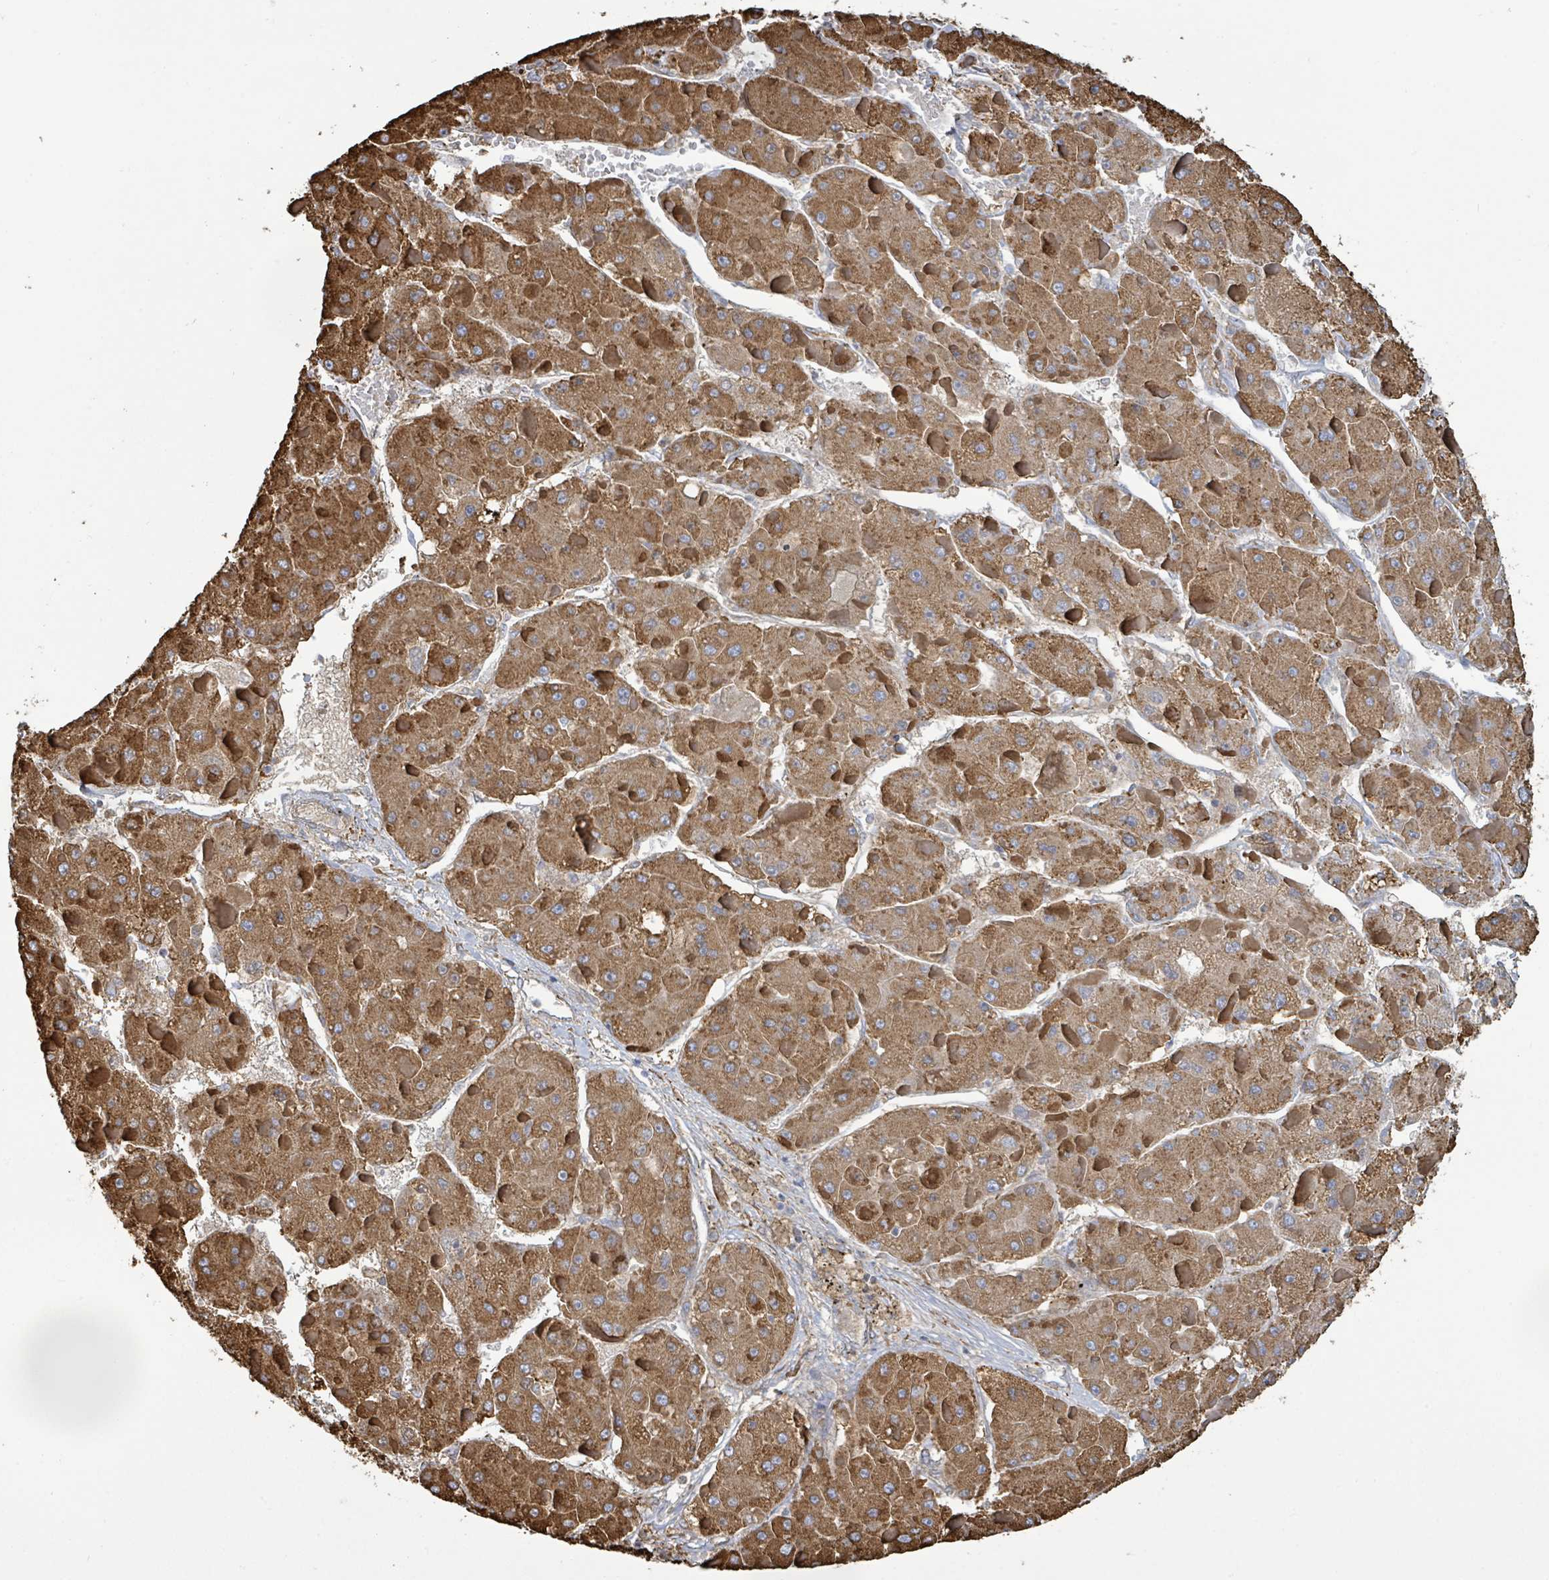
{"staining": {"intensity": "moderate", "quantity": ">75%", "location": "cytoplasmic/membranous"}, "tissue": "liver cancer", "cell_type": "Tumor cells", "image_type": "cancer", "snomed": [{"axis": "morphology", "description": "Carcinoma, Hepatocellular, NOS"}, {"axis": "topography", "description": "Liver"}], "caption": "Immunohistochemistry of human liver cancer shows medium levels of moderate cytoplasmic/membranous positivity in about >75% of tumor cells.", "gene": "RFPL4A", "patient": {"sex": "female", "age": 73}}